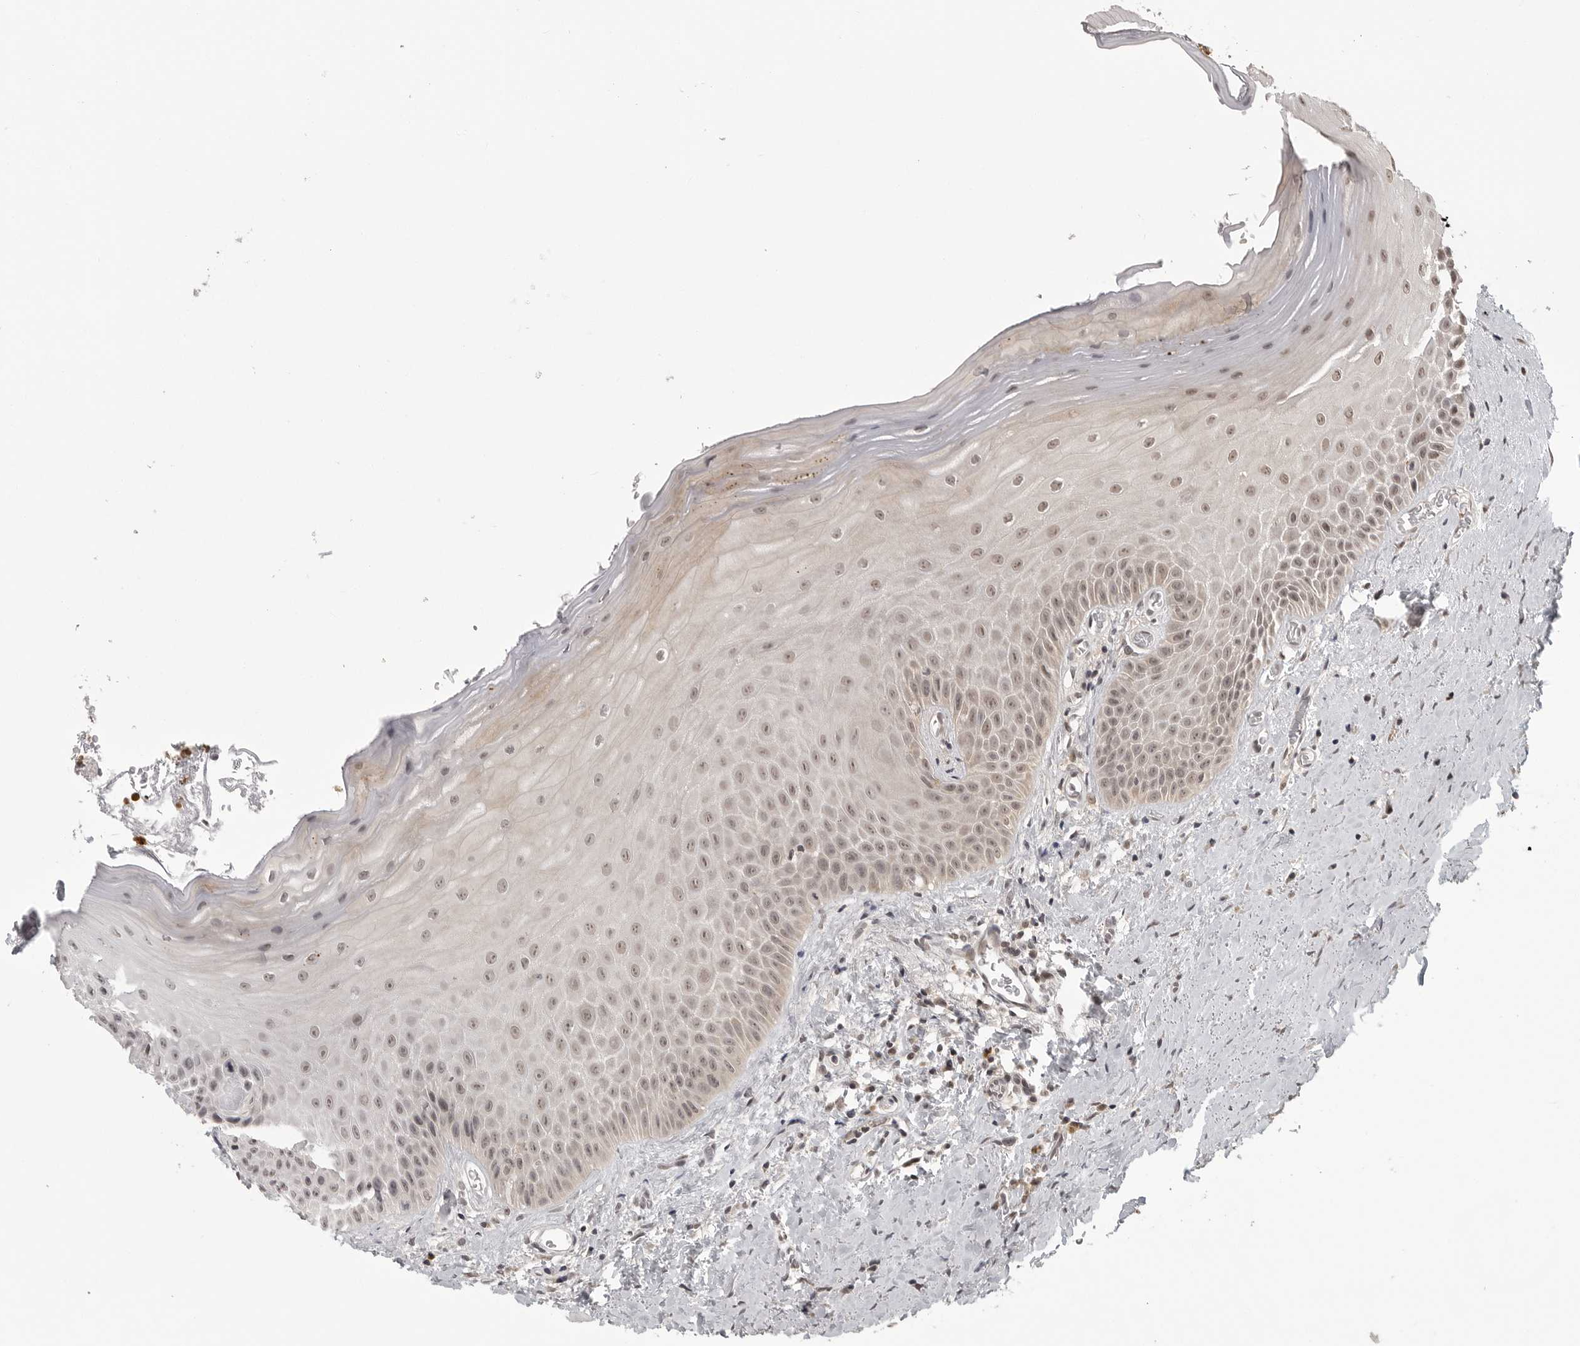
{"staining": {"intensity": "moderate", "quantity": "25%-75%", "location": "nuclear"}, "tissue": "oral mucosa", "cell_type": "Squamous epithelial cells", "image_type": "normal", "snomed": [{"axis": "morphology", "description": "Normal tissue, NOS"}, {"axis": "topography", "description": "Oral tissue"}], "caption": "Immunohistochemical staining of normal oral mucosa exhibits medium levels of moderate nuclear positivity in approximately 25%-75% of squamous epithelial cells.", "gene": "PEG3", "patient": {"sex": "male", "age": 66}}